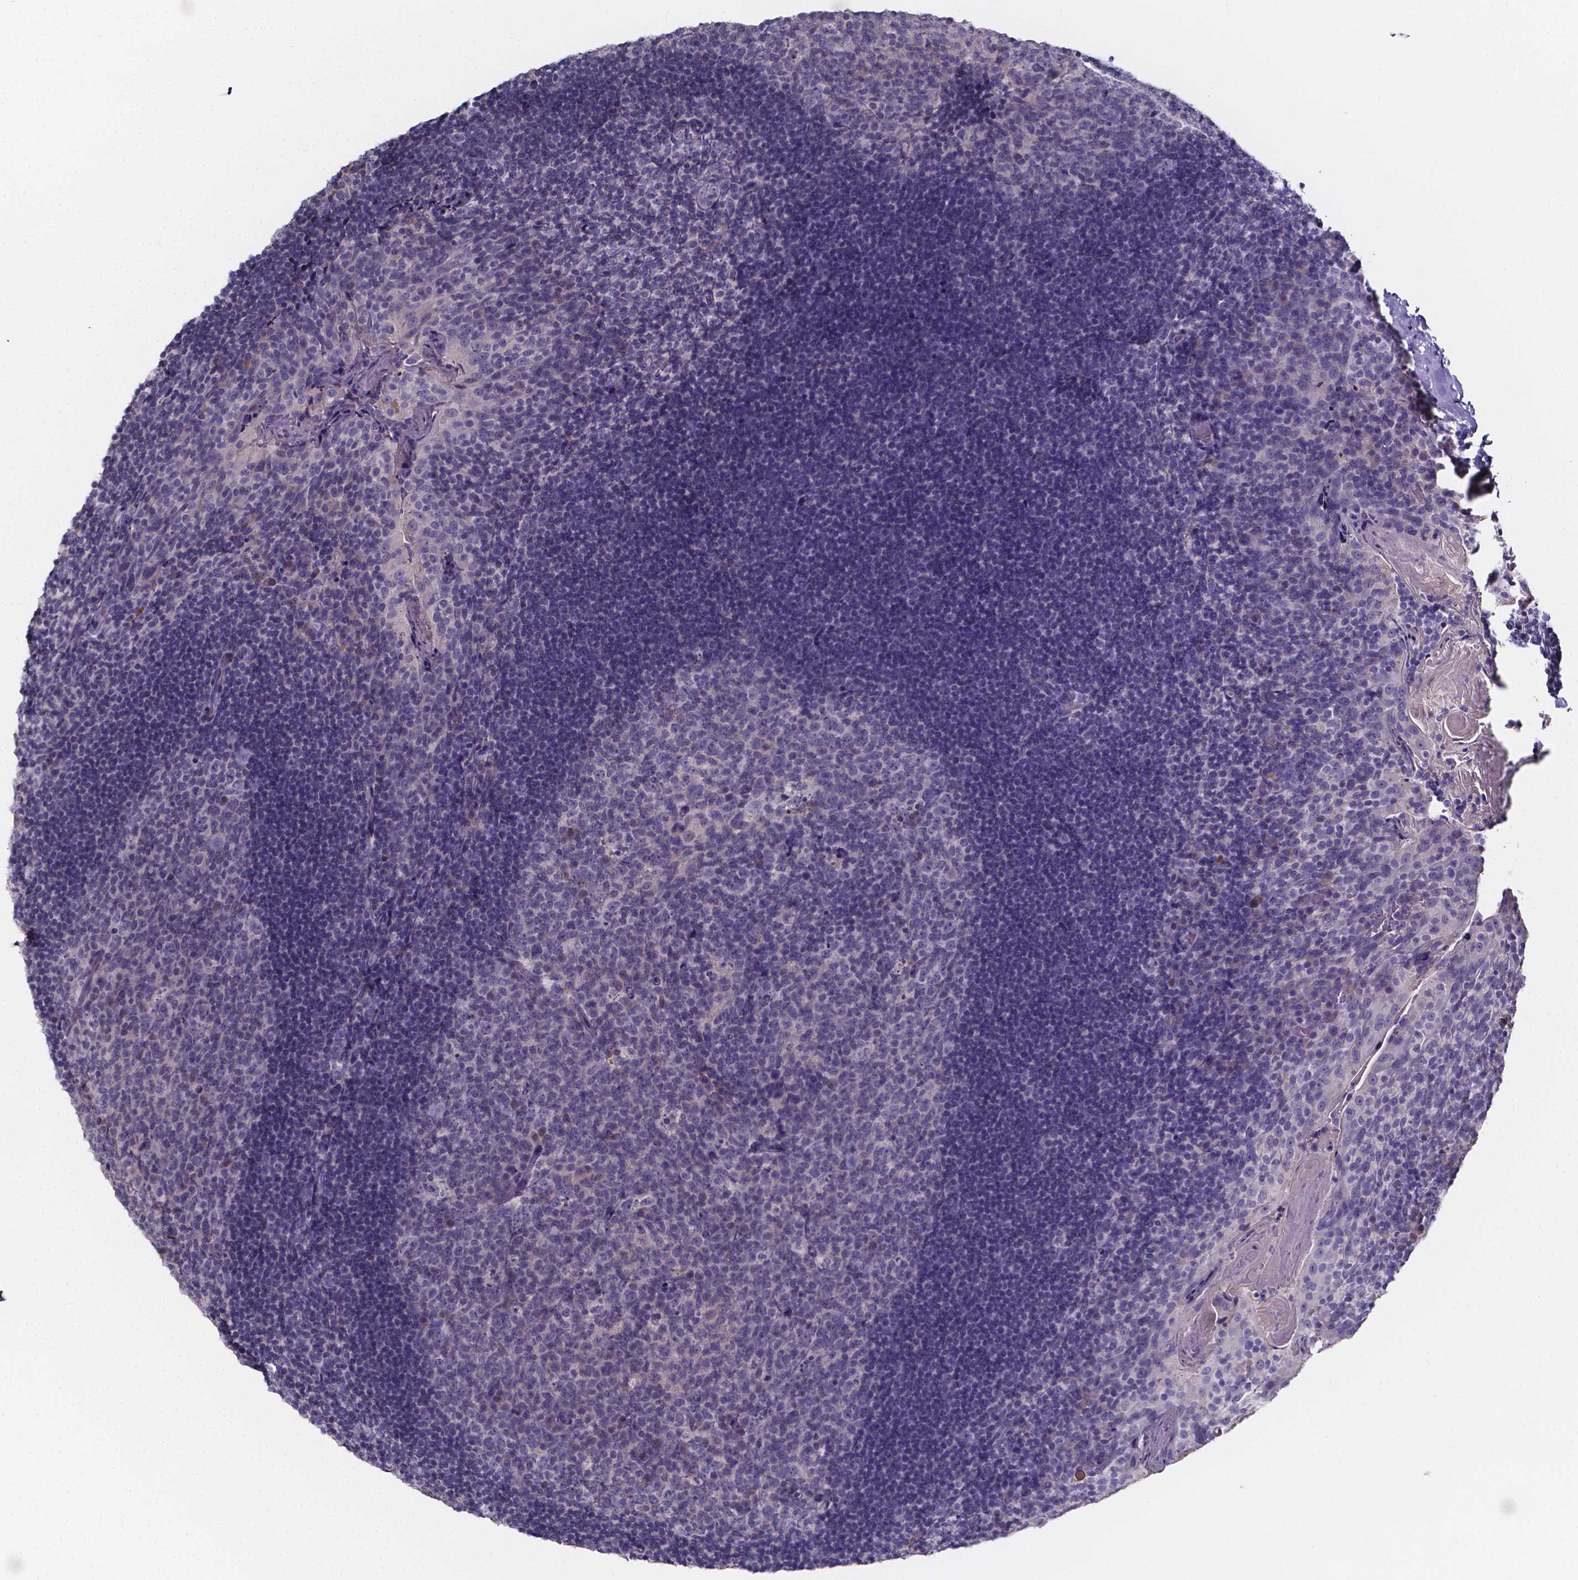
{"staining": {"intensity": "negative", "quantity": "none", "location": "none"}, "tissue": "tonsil", "cell_type": "Germinal center cells", "image_type": "normal", "snomed": [{"axis": "morphology", "description": "Normal tissue, NOS"}, {"axis": "topography", "description": "Tonsil"}], "caption": "IHC photomicrograph of unremarkable tonsil: tonsil stained with DAB shows no significant protein positivity in germinal center cells. Nuclei are stained in blue.", "gene": "SPOCD1", "patient": {"sex": "male", "age": 17}}